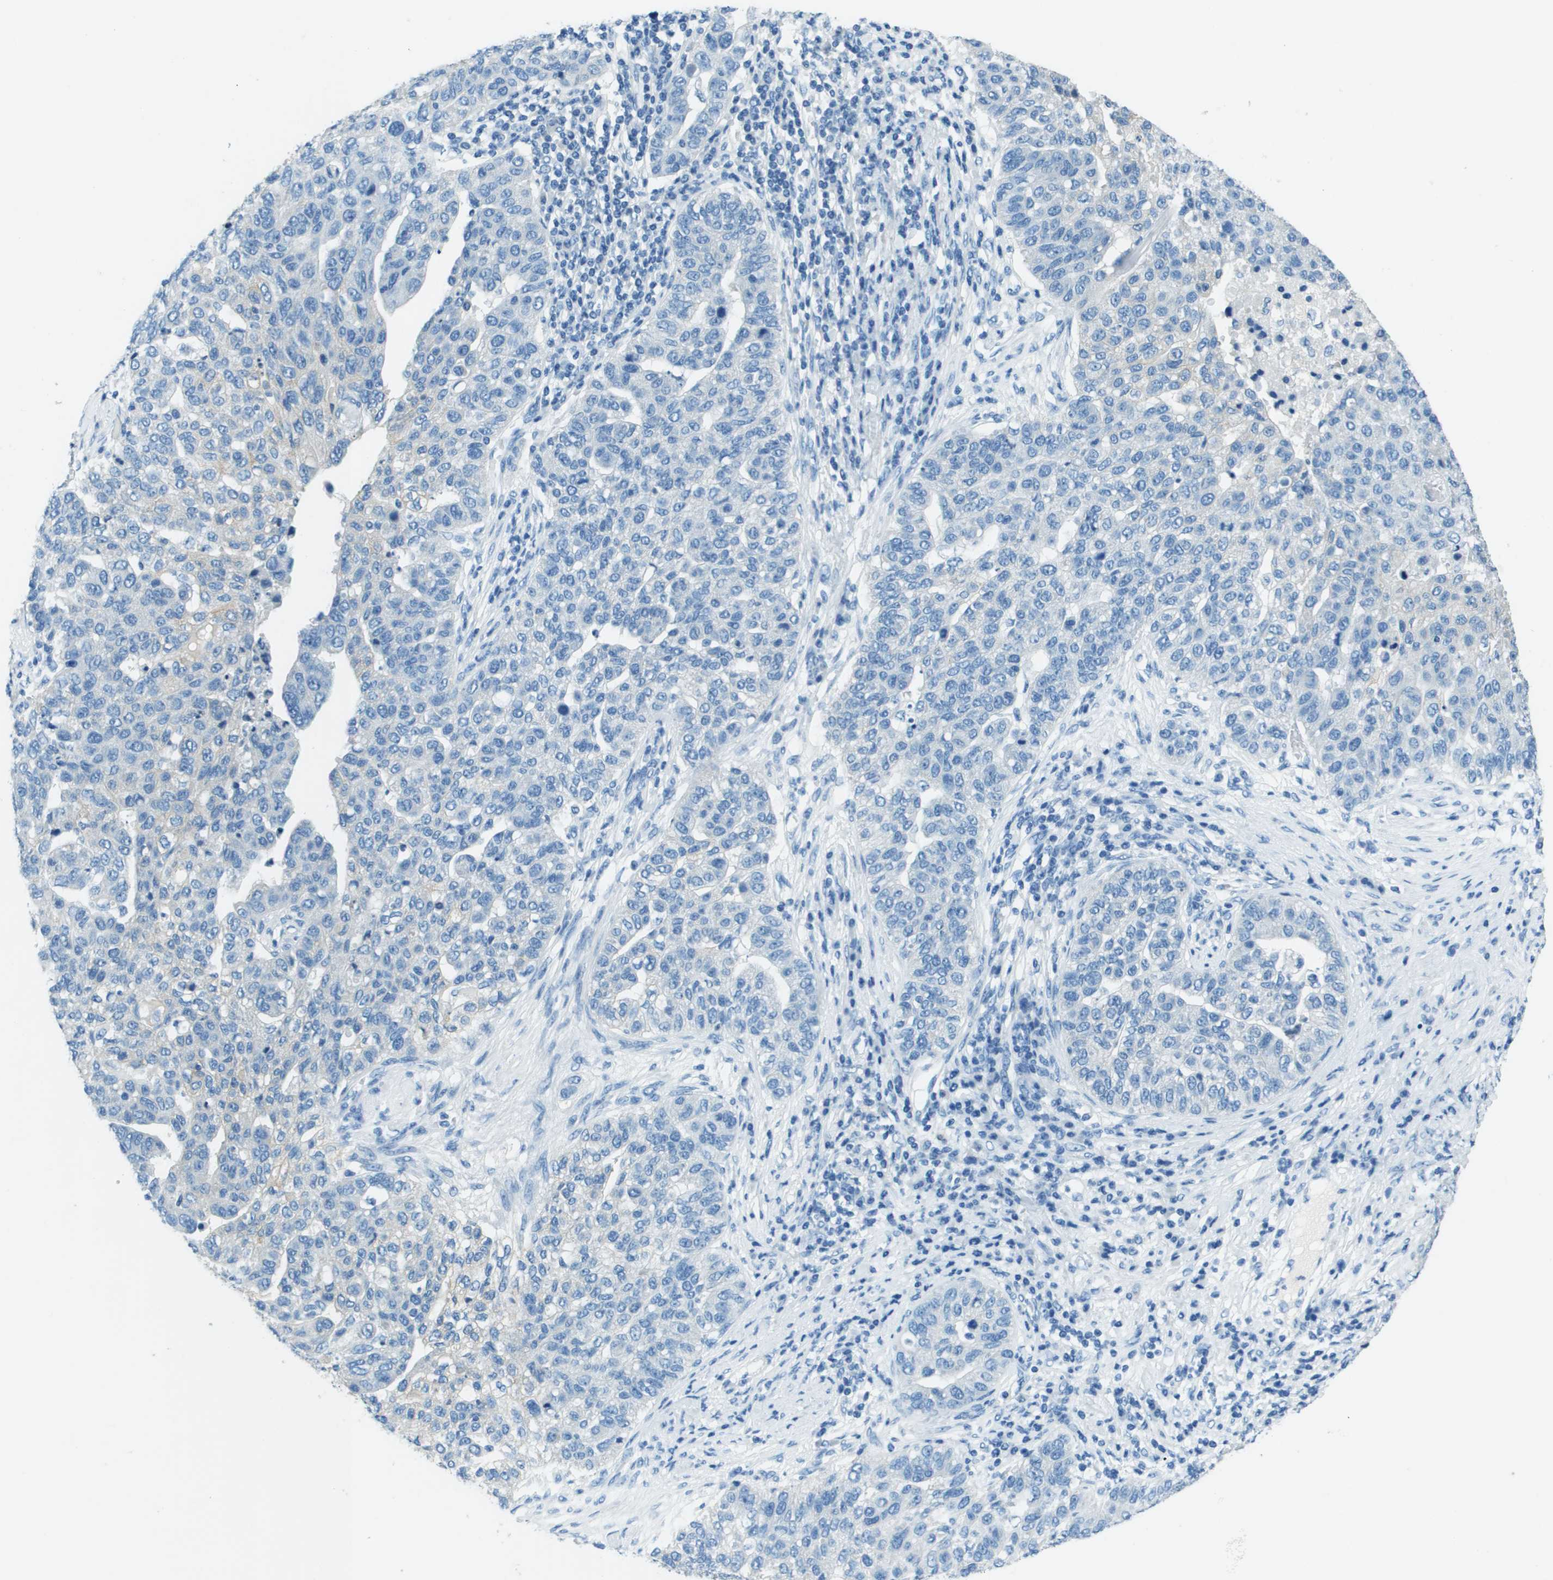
{"staining": {"intensity": "negative", "quantity": "none", "location": "none"}, "tissue": "pancreatic cancer", "cell_type": "Tumor cells", "image_type": "cancer", "snomed": [{"axis": "morphology", "description": "Adenocarcinoma, NOS"}, {"axis": "topography", "description": "Pancreas"}], "caption": "A high-resolution image shows IHC staining of adenocarcinoma (pancreatic), which exhibits no significant staining in tumor cells.", "gene": "SLC16A10", "patient": {"sex": "female", "age": 61}}